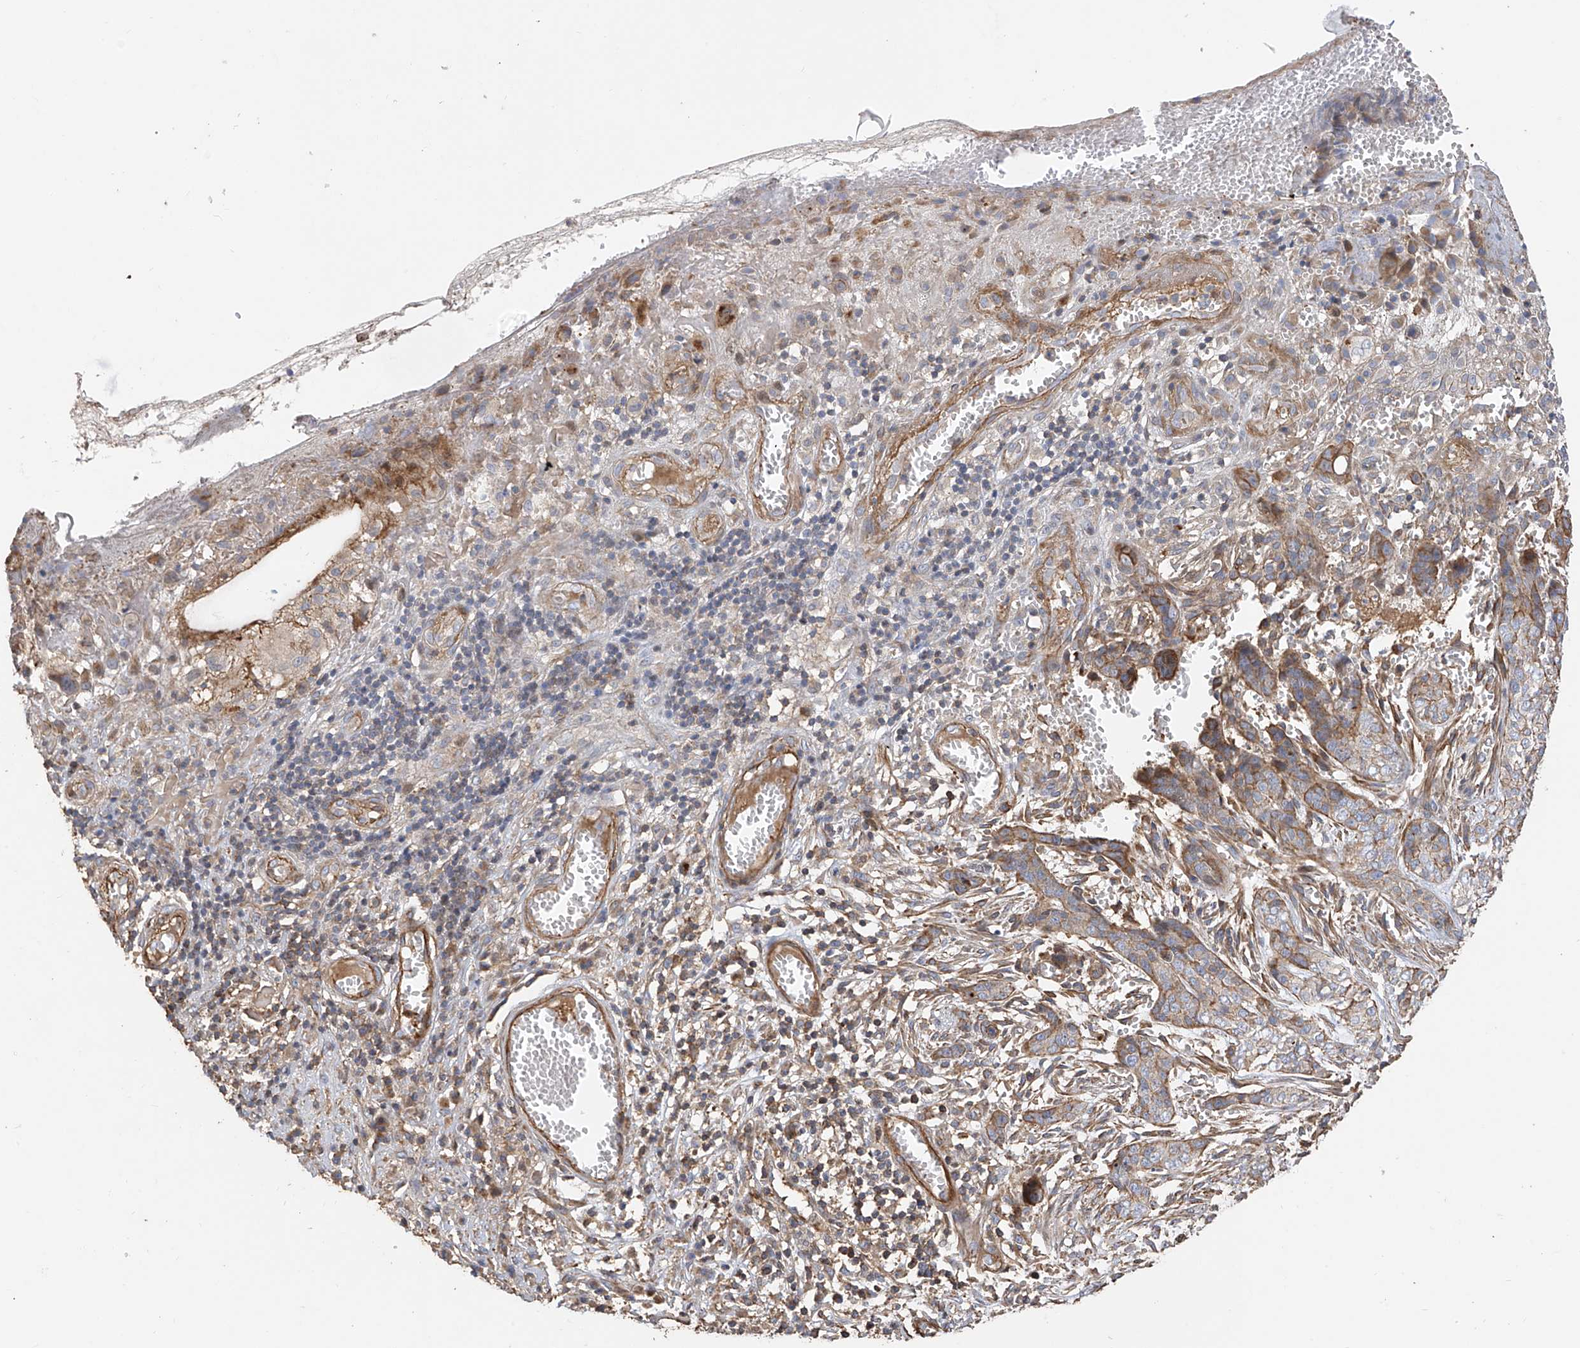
{"staining": {"intensity": "moderate", "quantity": ">75%", "location": "cytoplasmic/membranous"}, "tissue": "skin cancer", "cell_type": "Tumor cells", "image_type": "cancer", "snomed": [{"axis": "morphology", "description": "Basal cell carcinoma"}, {"axis": "topography", "description": "Skin"}], "caption": "Tumor cells exhibit medium levels of moderate cytoplasmic/membranous staining in about >75% of cells in human basal cell carcinoma (skin).", "gene": "SLC43A3", "patient": {"sex": "female", "age": 64}}